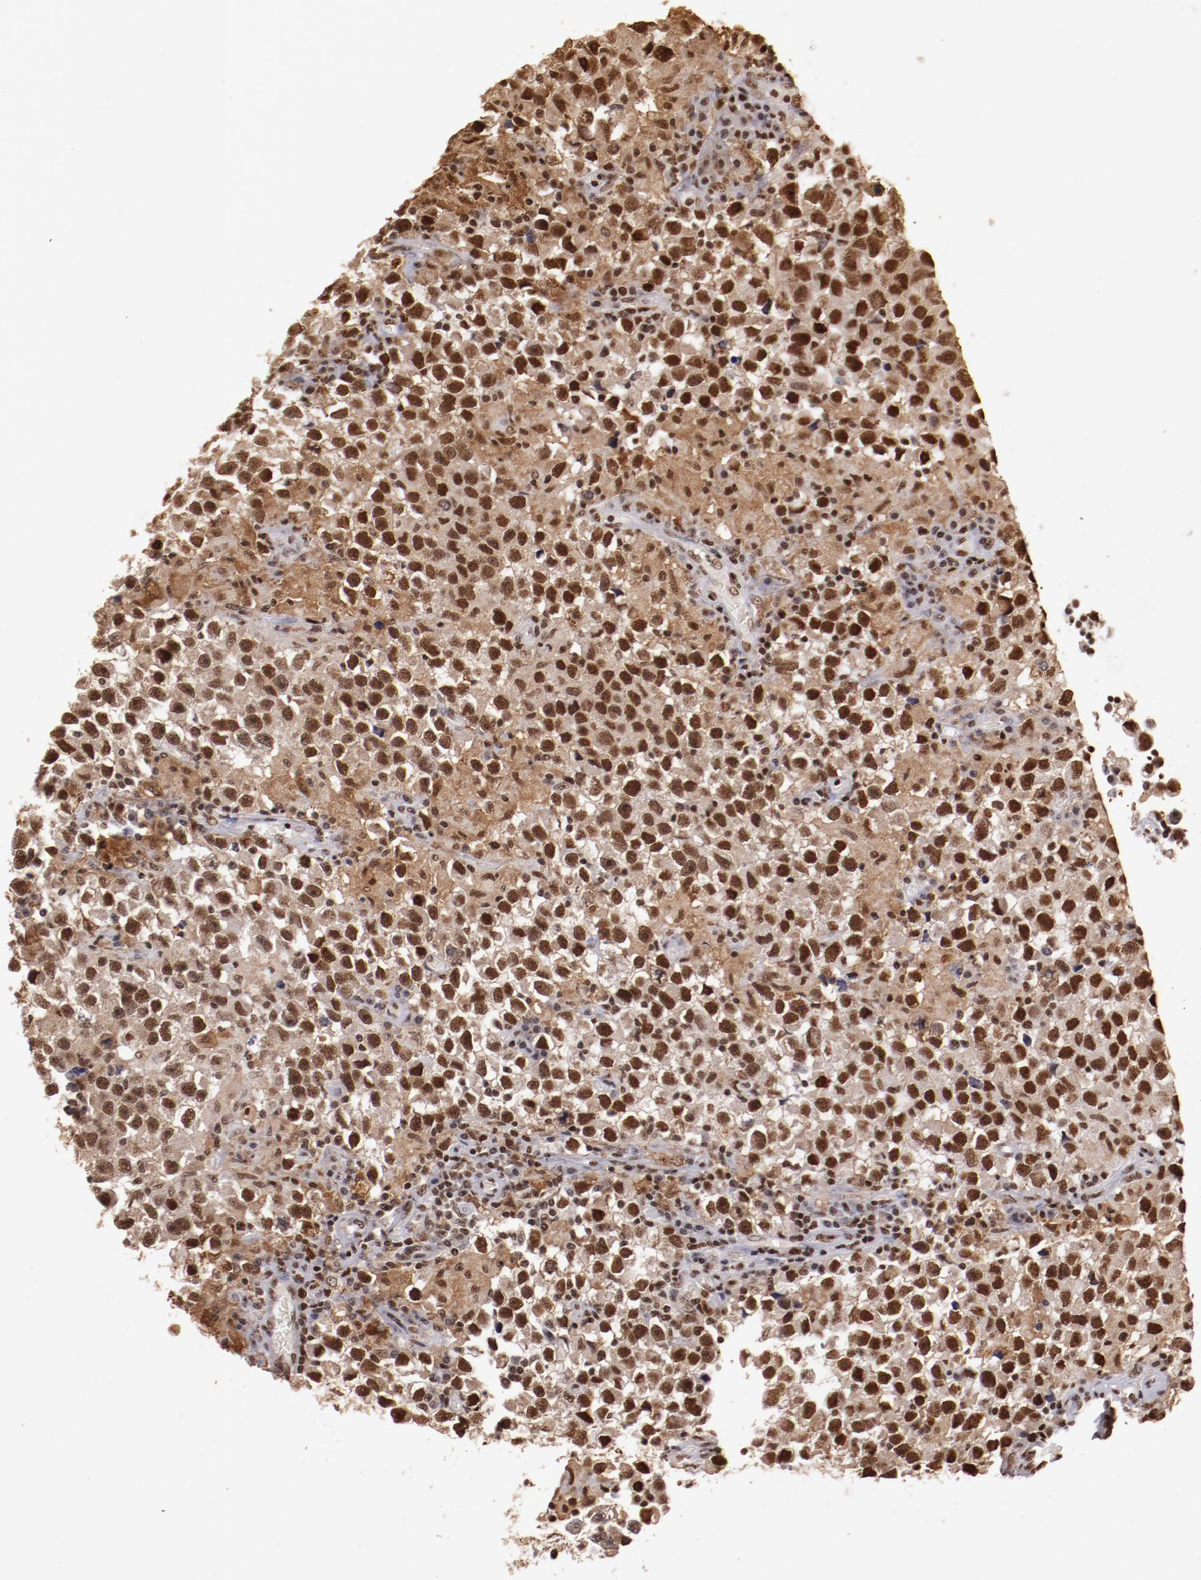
{"staining": {"intensity": "moderate", "quantity": "25%-75%", "location": "cytoplasmic/membranous,nuclear"}, "tissue": "testis cancer", "cell_type": "Tumor cells", "image_type": "cancer", "snomed": [{"axis": "morphology", "description": "Seminoma, NOS"}, {"axis": "topography", "description": "Testis"}], "caption": "Brown immunohistochemical staining in human seminoma (testis) reveals moderate cytoplasmic/membranous and nuclear positivity in about 25%-75% of tumor cells.", "gene": "STAG2", "patient": {"sex": "male", "age": 33}}